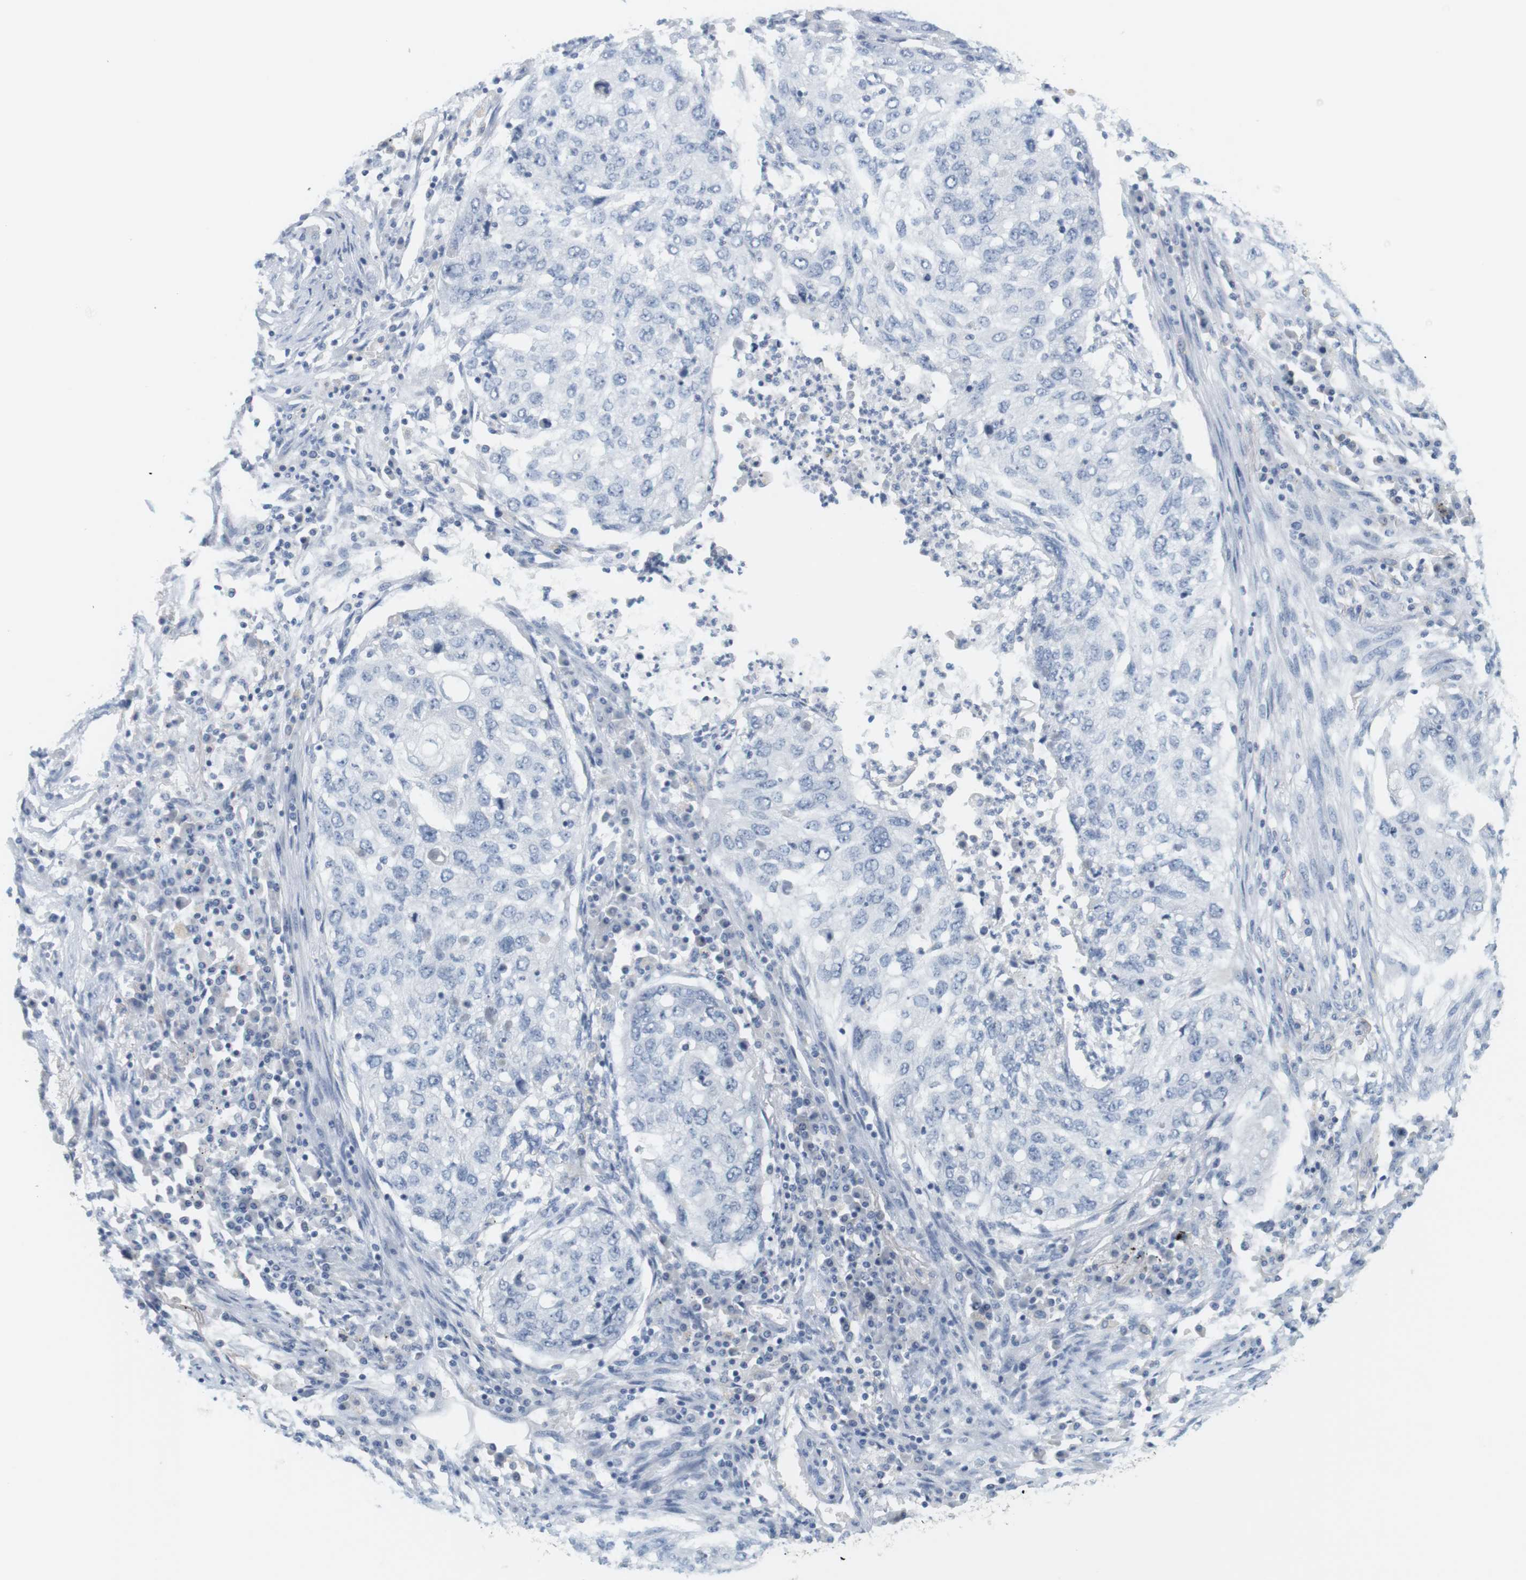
{"staining": {"intensity": "negative", "quantity": "none", "location": "none"}, "tissue": "lung cancer", "cell_type": "Tumor cells", "image_type": "cancer", "snomed": [{"axis": "morphology", "description": "Squamous cell carcinoma, NOS"}, {"axis": "topography", "description": "Lung"}], "caption": "The immunohistochemistry image has no significant positivity in tumor cells of lung squamous cell carcinoma tissue.", "gene": "OPRM1", "patient": {"sex": "female", "age": 63}}